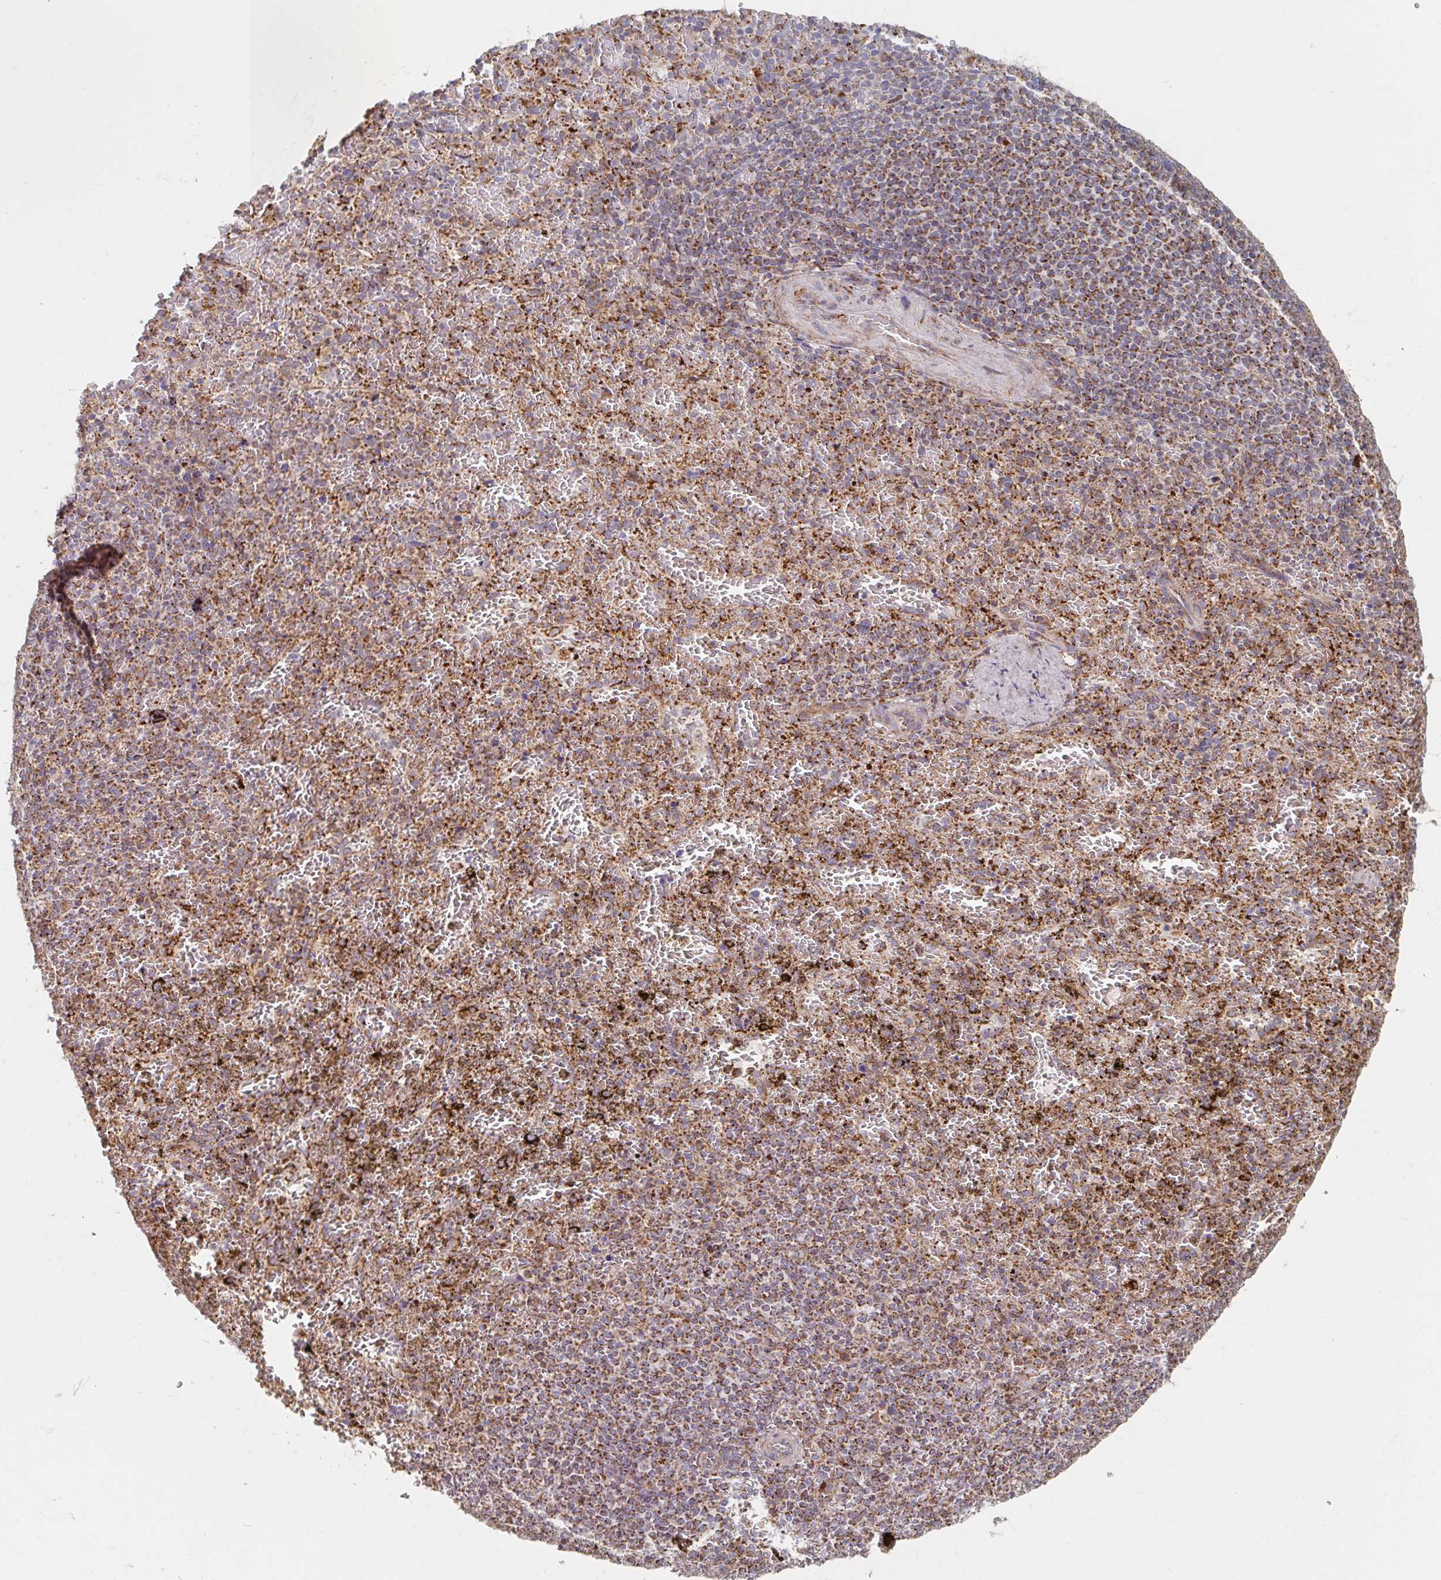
{"staining": {"intensity": "moderate", "quantity": "25%-75%", "location": "cytoplasmic/membranous"}, "tissue": "spleen", "cell_type": "Cells in red pulp", "image_type": "normal", "snomed": [{"axis": "morphology", "description": "Normal tissue, NOS"}, {"axis": "topography", "description": "Spleen"}], "caption": "Immunohistochemistry histopathology image of normal spleen stained for a protein (brown), which displays medium levels of moderate cytoplasmic/membranous staining in approximately 25%-75% of cells in red pulp.", "gene": "MAVS", "patient": {"sex": "female", "age": 50}}